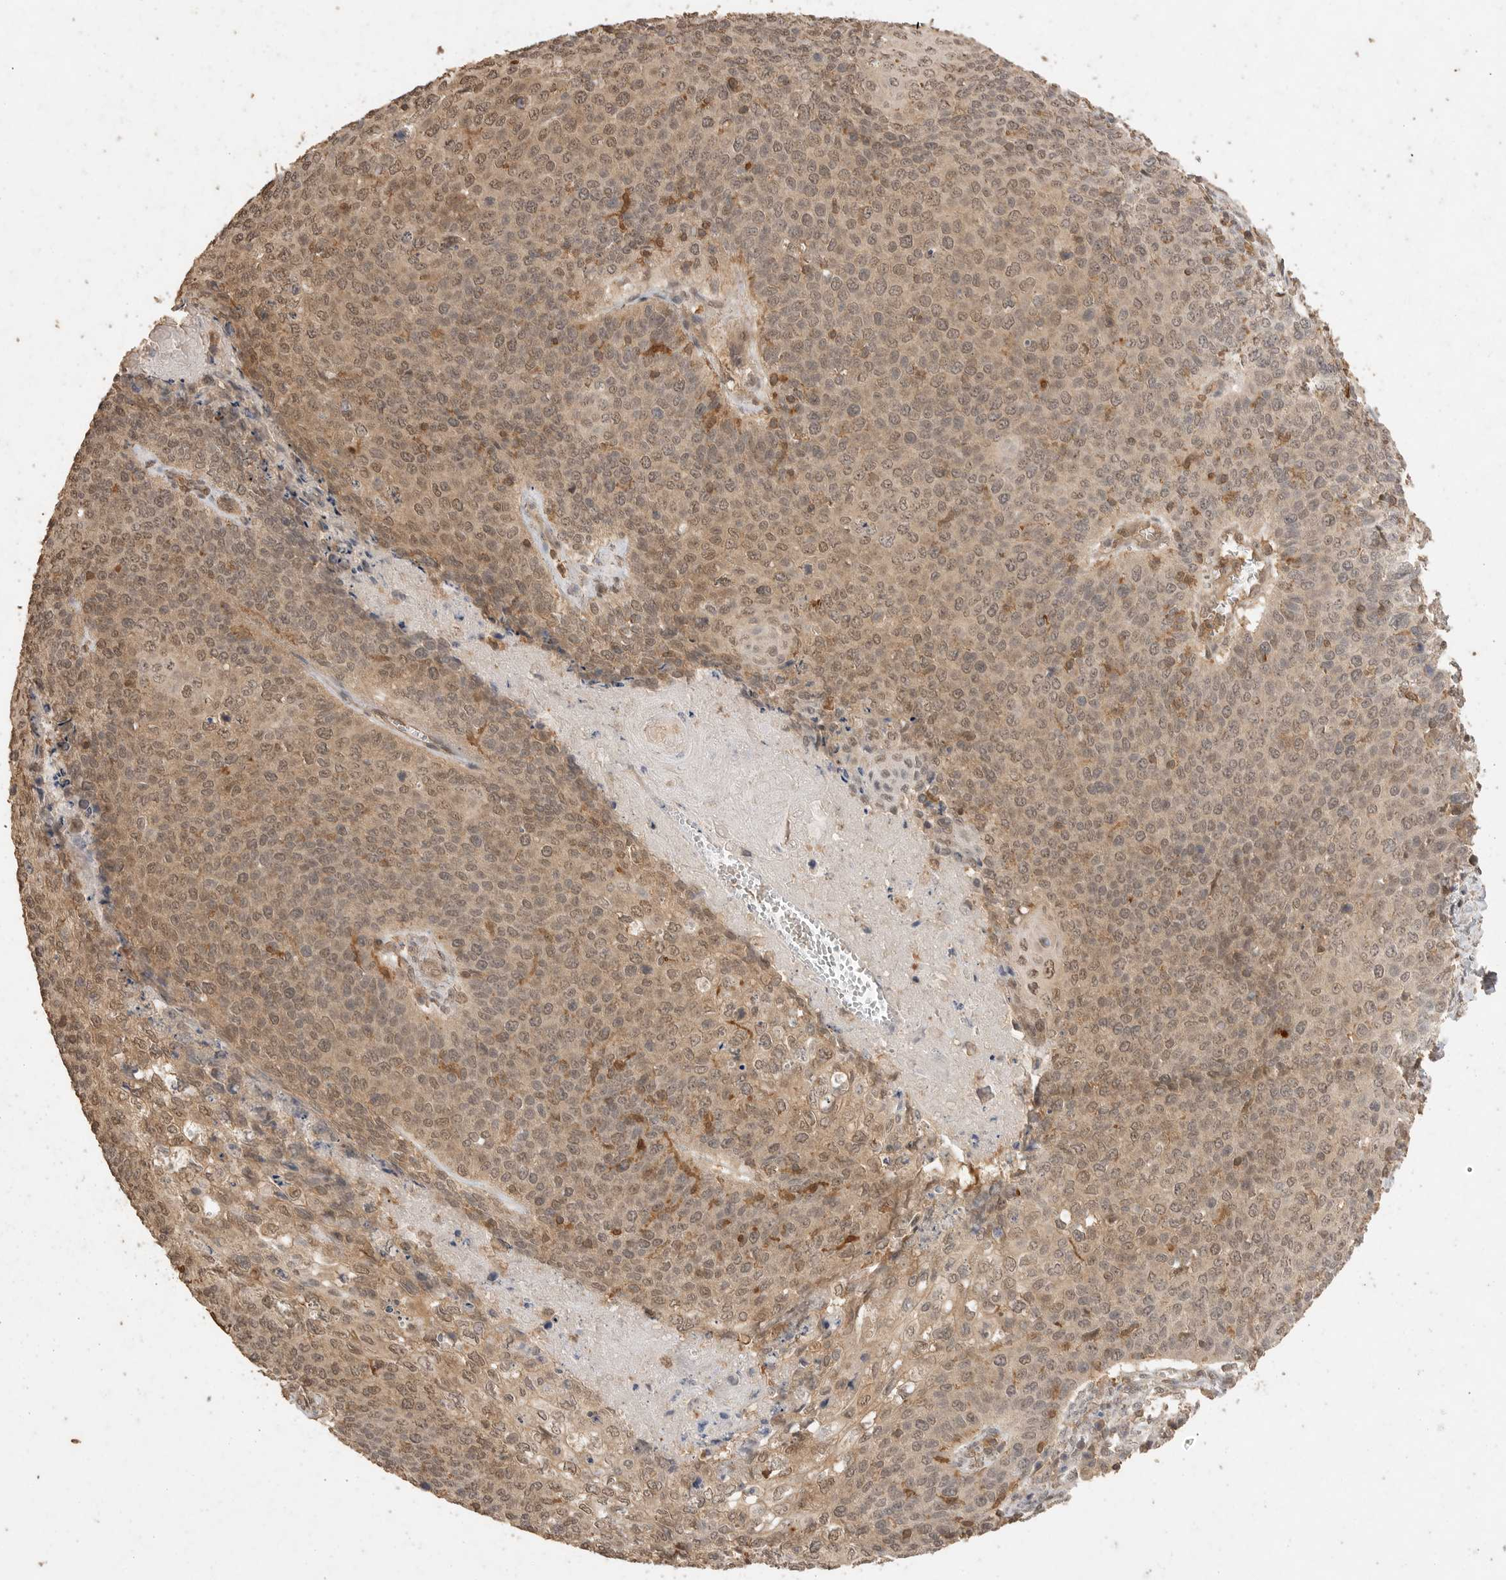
{"staining": {"intensity": "moderate", "quantity": ">75%", "location": "cytoplasmic/membranous,nuclear"}, "tissue": "cervical cancer", "cell_type": "Tumor cells", "image_type": "cancer", "snomed": [{"axis": "morphology", "description": "Squamous cell carcinoma, NOS"}, {"axis": "topography", "description": "Cervix"}], "caption": "Immunohistochemical staining of cervical cancer (squamous cell carcinoma) shows medium levels of moderate cytoplasmic/membranous and nuclear positivity in about >75% of tumor cells.", "gene": "MAP2K1", "patient": {"sex": "female", "age": 39}}